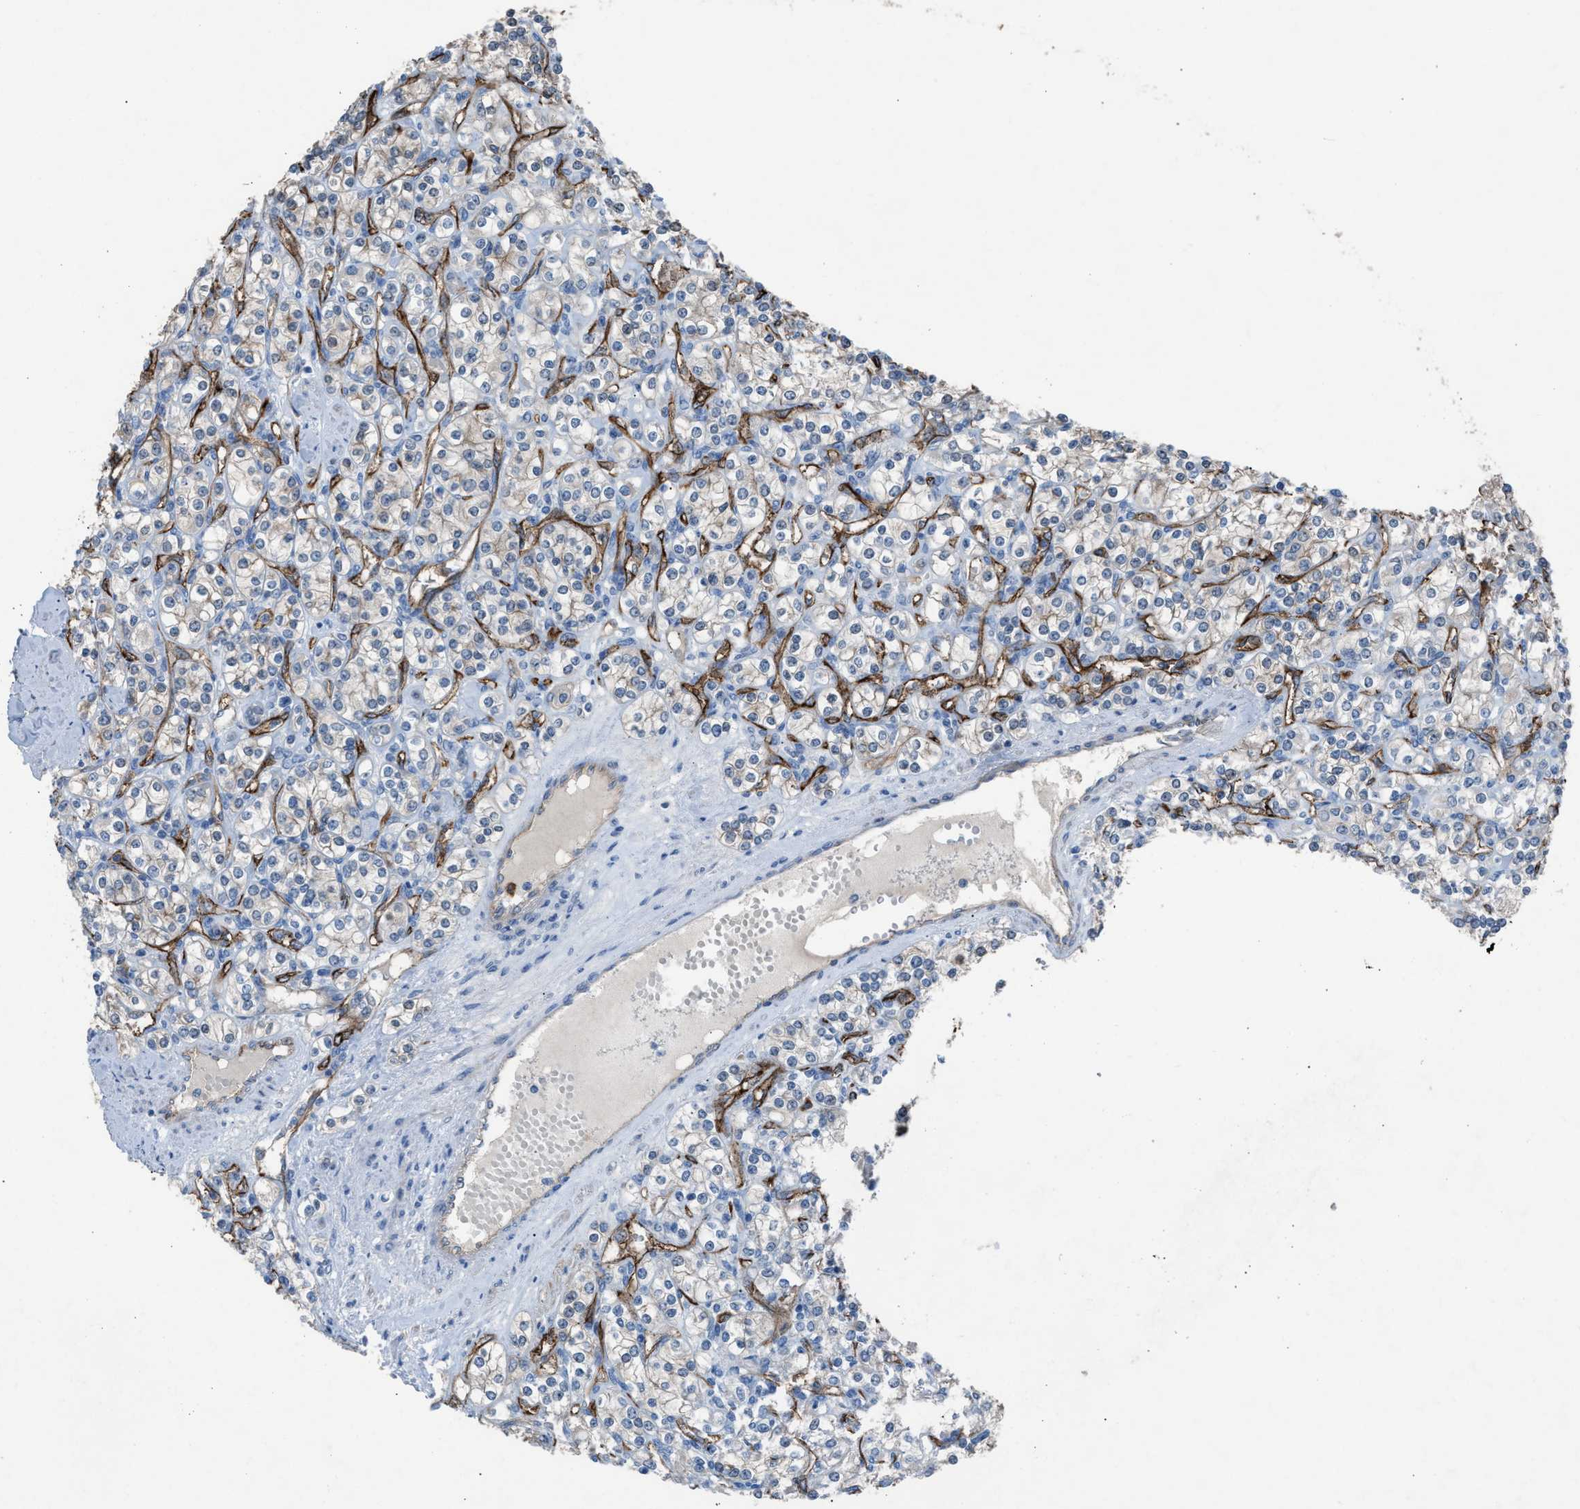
{"staining": {"intensity": "negative", "quantity": "none", "location": "none"}, "tissue": "renal cancer", "cell_type": "Tumor cells", "image_type": "cancer", "snomed": [{"axis": "morphology", "description": "Adenocarcinoma, NOS"}, {"axis": "topography", "description": "Kidney"}], "caption": "Photomicrograph shows no protein positivity in tumor cells of adenocarcinoma (renal) tissue. (DAB immunohistochemistry (IHC), high magnification).", "gene": "DYSF", "patient": {"sex": "male", "age": 77}}